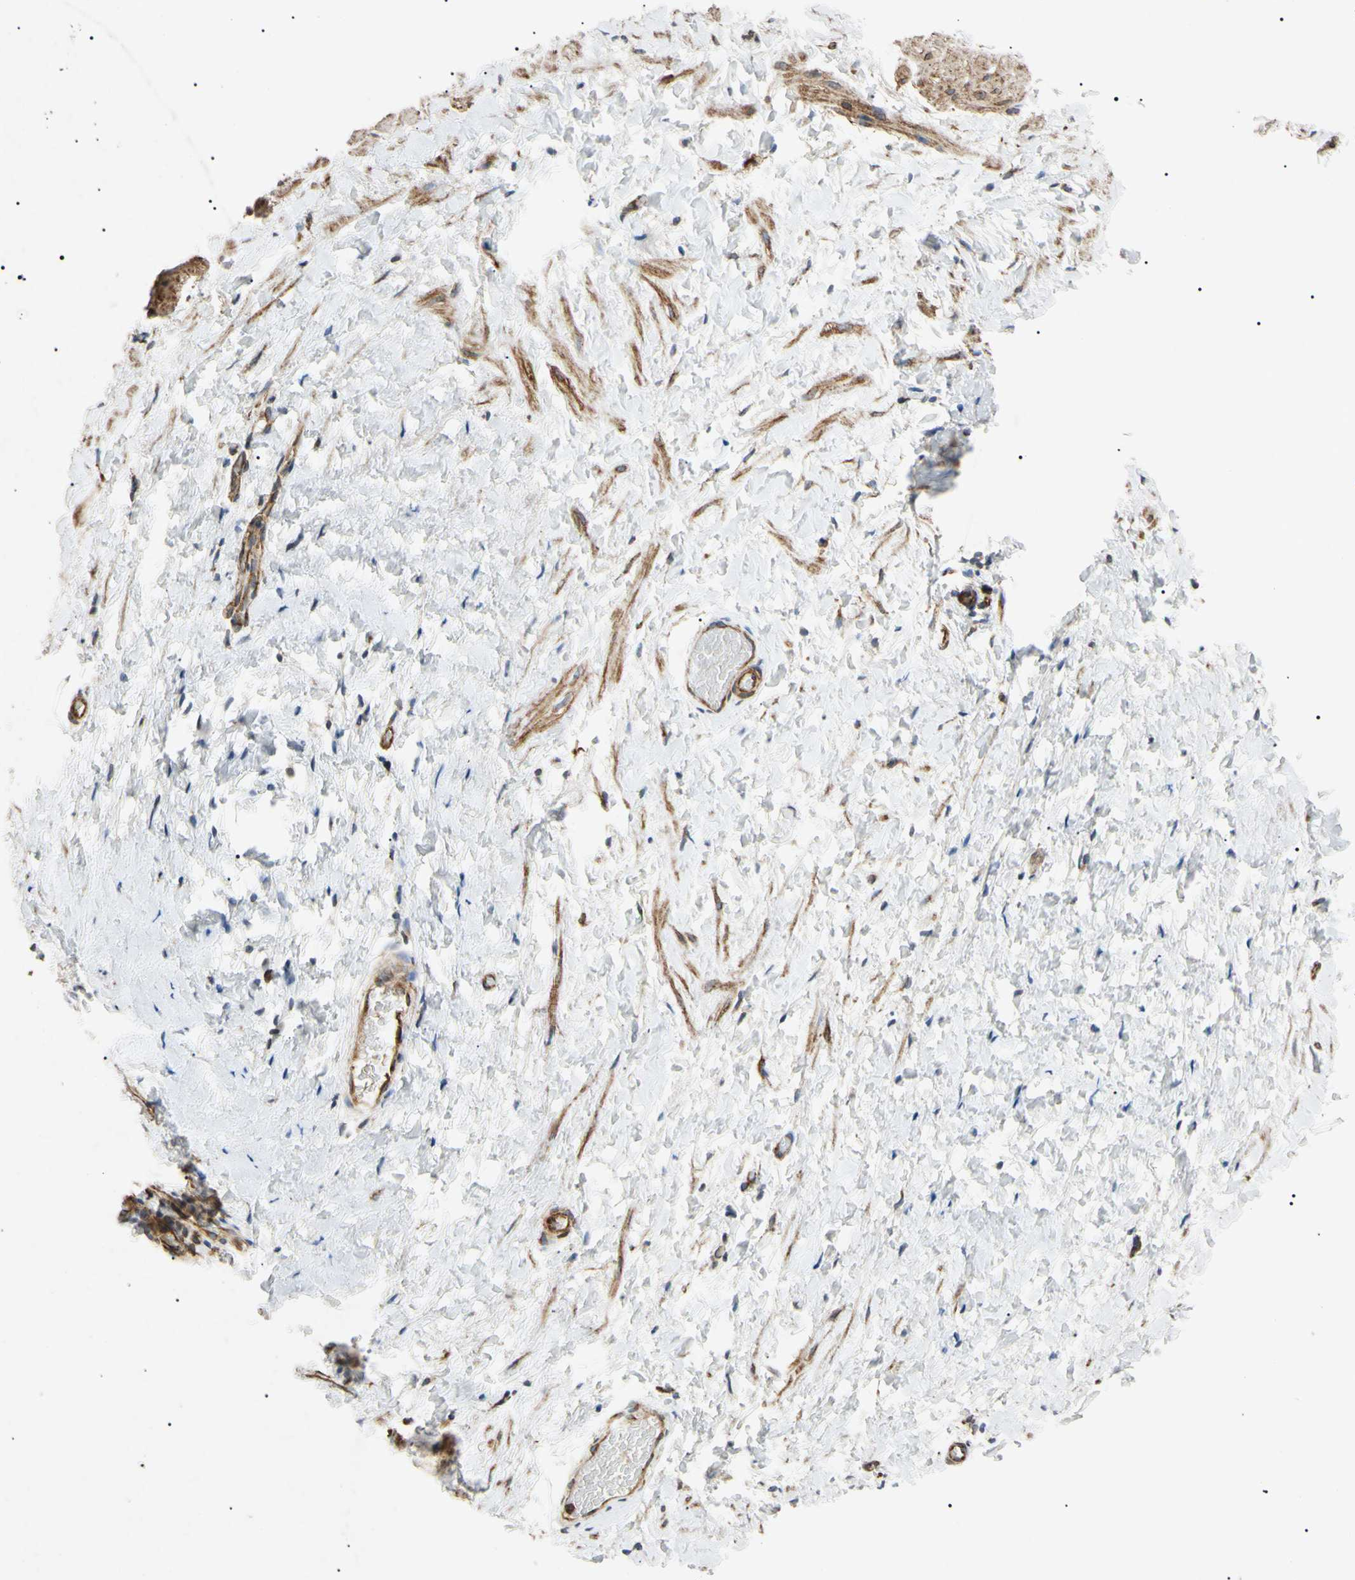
{"staining": {"intensity": "weak", "quantity": "<25%", "location": "cytoplasmic/membranous"}, "tissue": "smooth muscle", "cell_type": "Smooth muscle cells", "image_type": "normal", "snomed": [{"axis": "morphology", "description": "Normal tissue, NOS"}, {"axis": "topography", "description": "Smooth muscle"}], "caption": "Histopathology image shows no protein positivity in smooth muscle cells of benign smooth muscle.", "gene": "TUBB4A", "patient": {"sex": "male", "age": 16}}